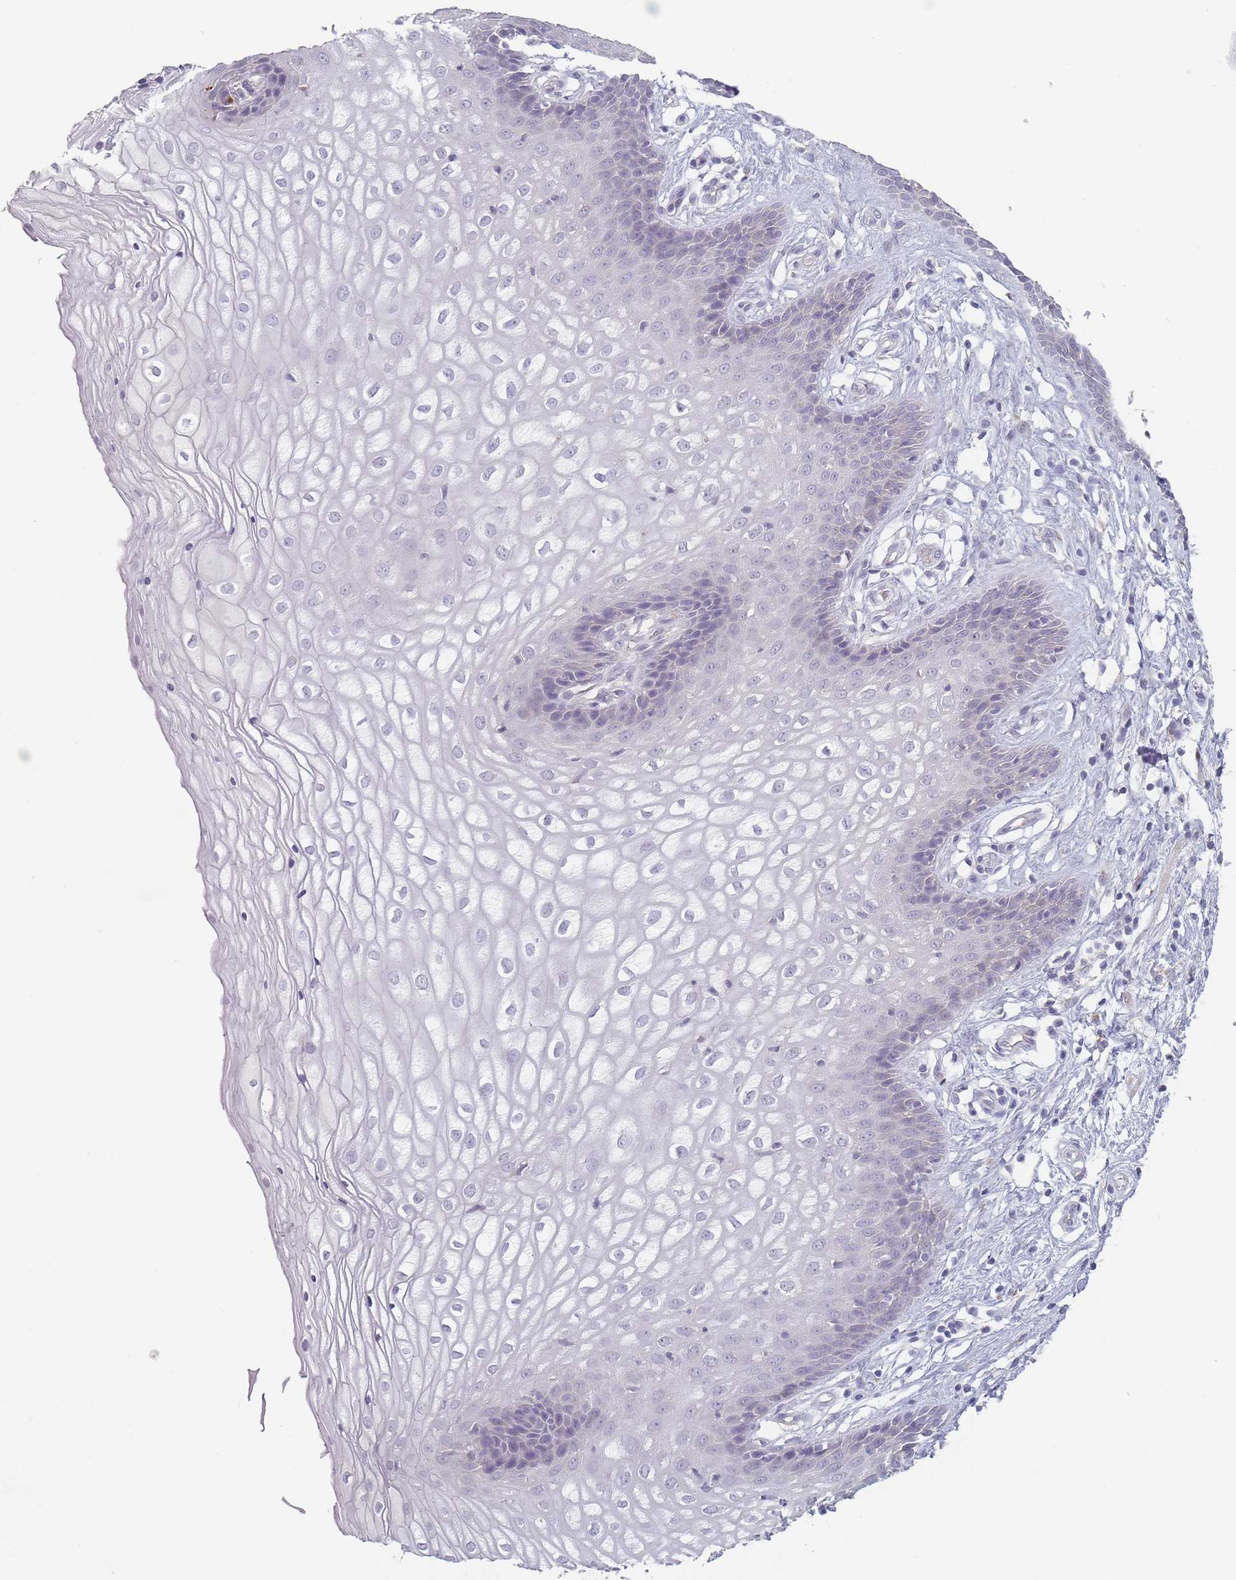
{"staining": {"intensity": "negative", "quantity": "none", "location": "none"}, "tissue": "vagina", "cell_type": "Squamous epithelial cells", "image_type": "normal", "snomed": [{"axis": "morphology", "description": "Normal tissue, NOS"}, {"axis": "topography", "description": "Vagina"}], "caption": "An immunohistochemistry (IHC) photomicrograph of benign vagina is shown. There is no staining in squamous epithelial cells of vagina.", "gene": "AKAIN1", "patient": {"sex": "female", "age": 34}}